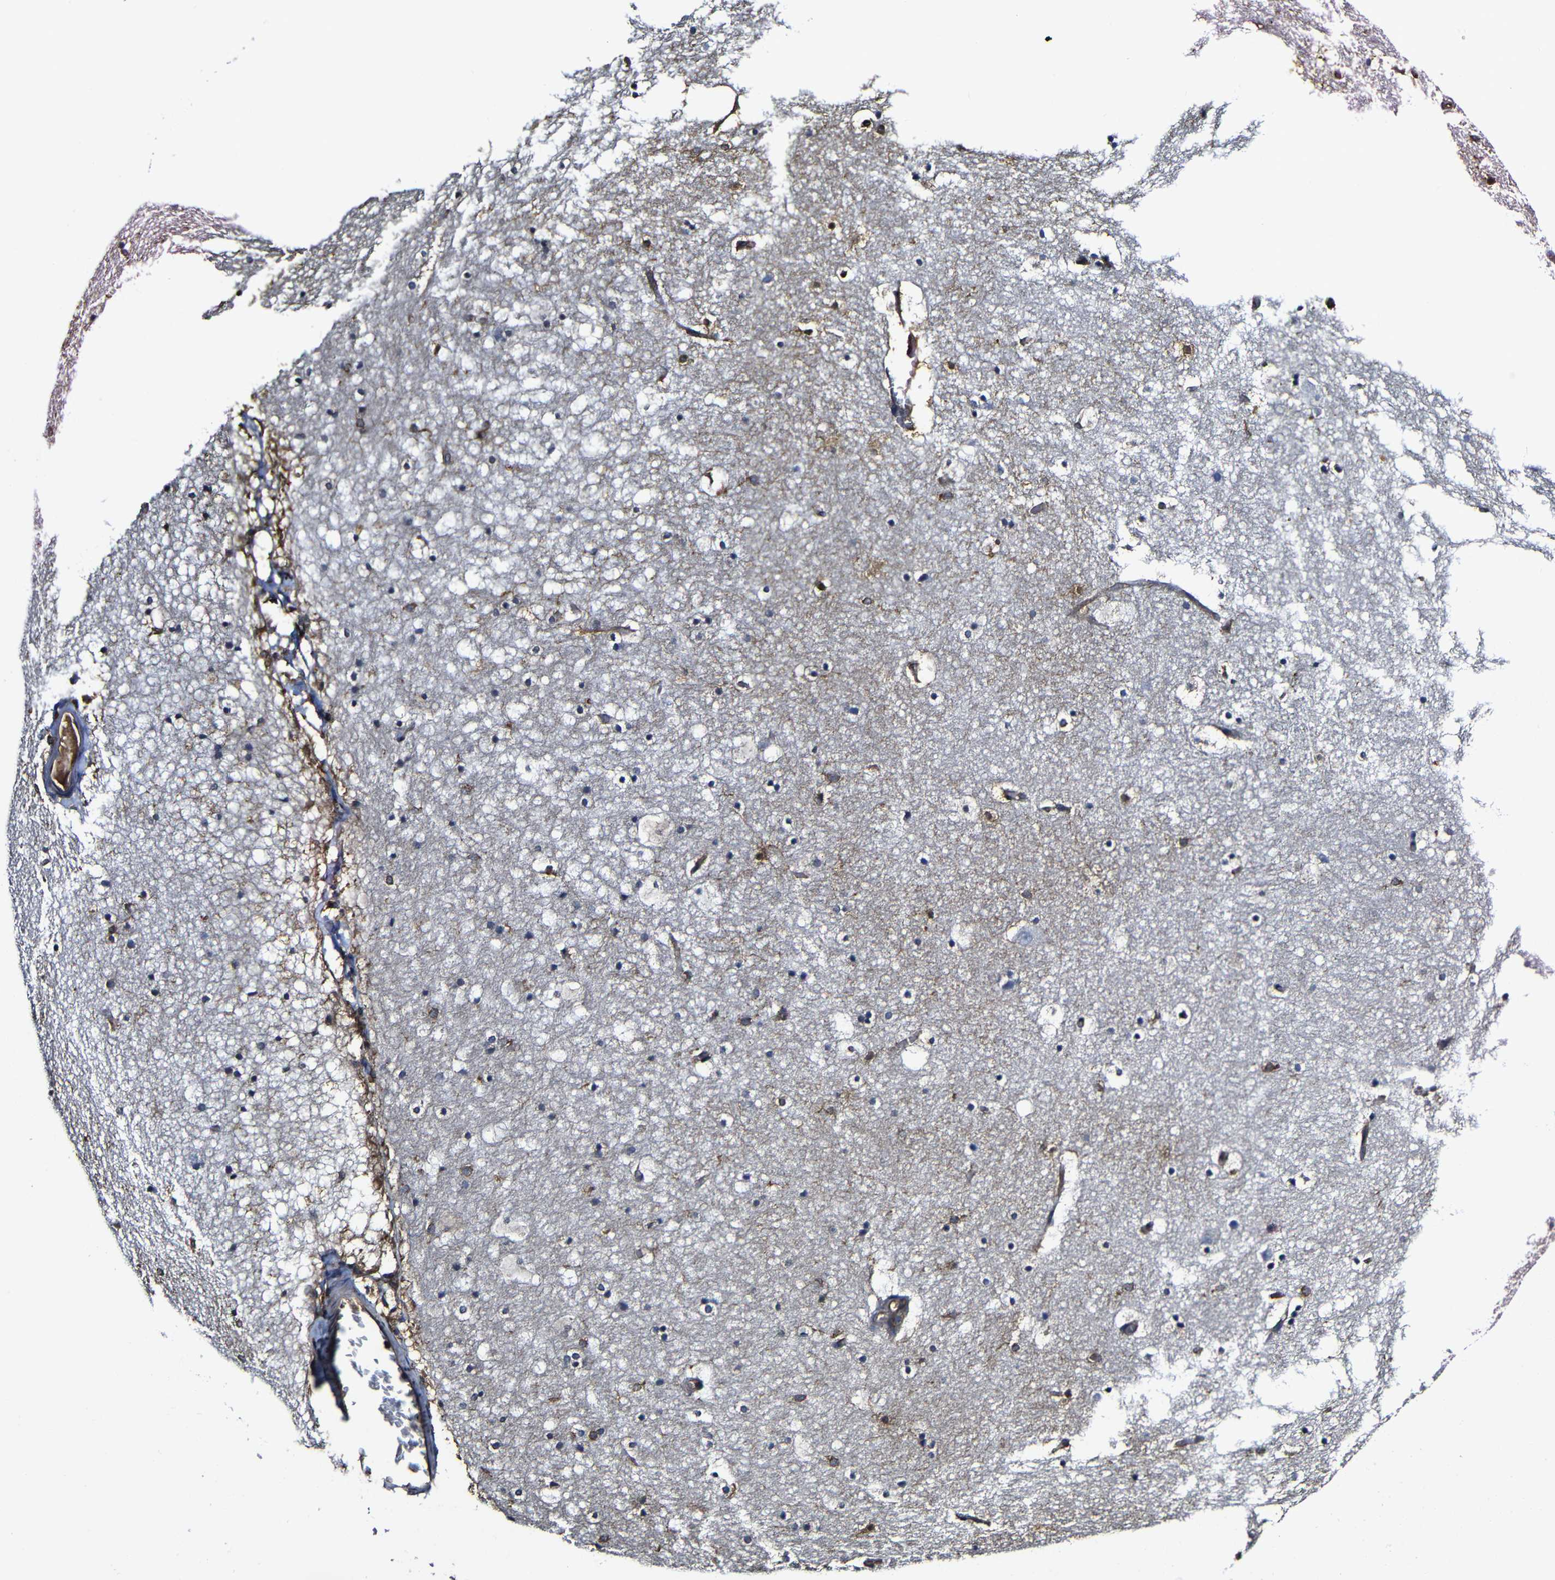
{"staining": {"intensity": "moderate", "quantity": "<25%", "location": "cytoplasmic/membranous"}, "tissue": "hippocampus", "cell_type": "Glial cells", "image_type": "normal", "snomed": [{"axis": "morphology", "description": "Normal tissue, NOS"}, {"axis": "topography", "description": "Hippocampus"}], "caption": "Immunohistochemistry (IHC) photomicrograph of normal hippocampus stained for a protein (brown), which exhibits low levels of moderate cytoplasmic/membranous expression in approximately <25% of glial cells.", "gene": "MSN", "patient": {"sex": "male", "age": 45}}